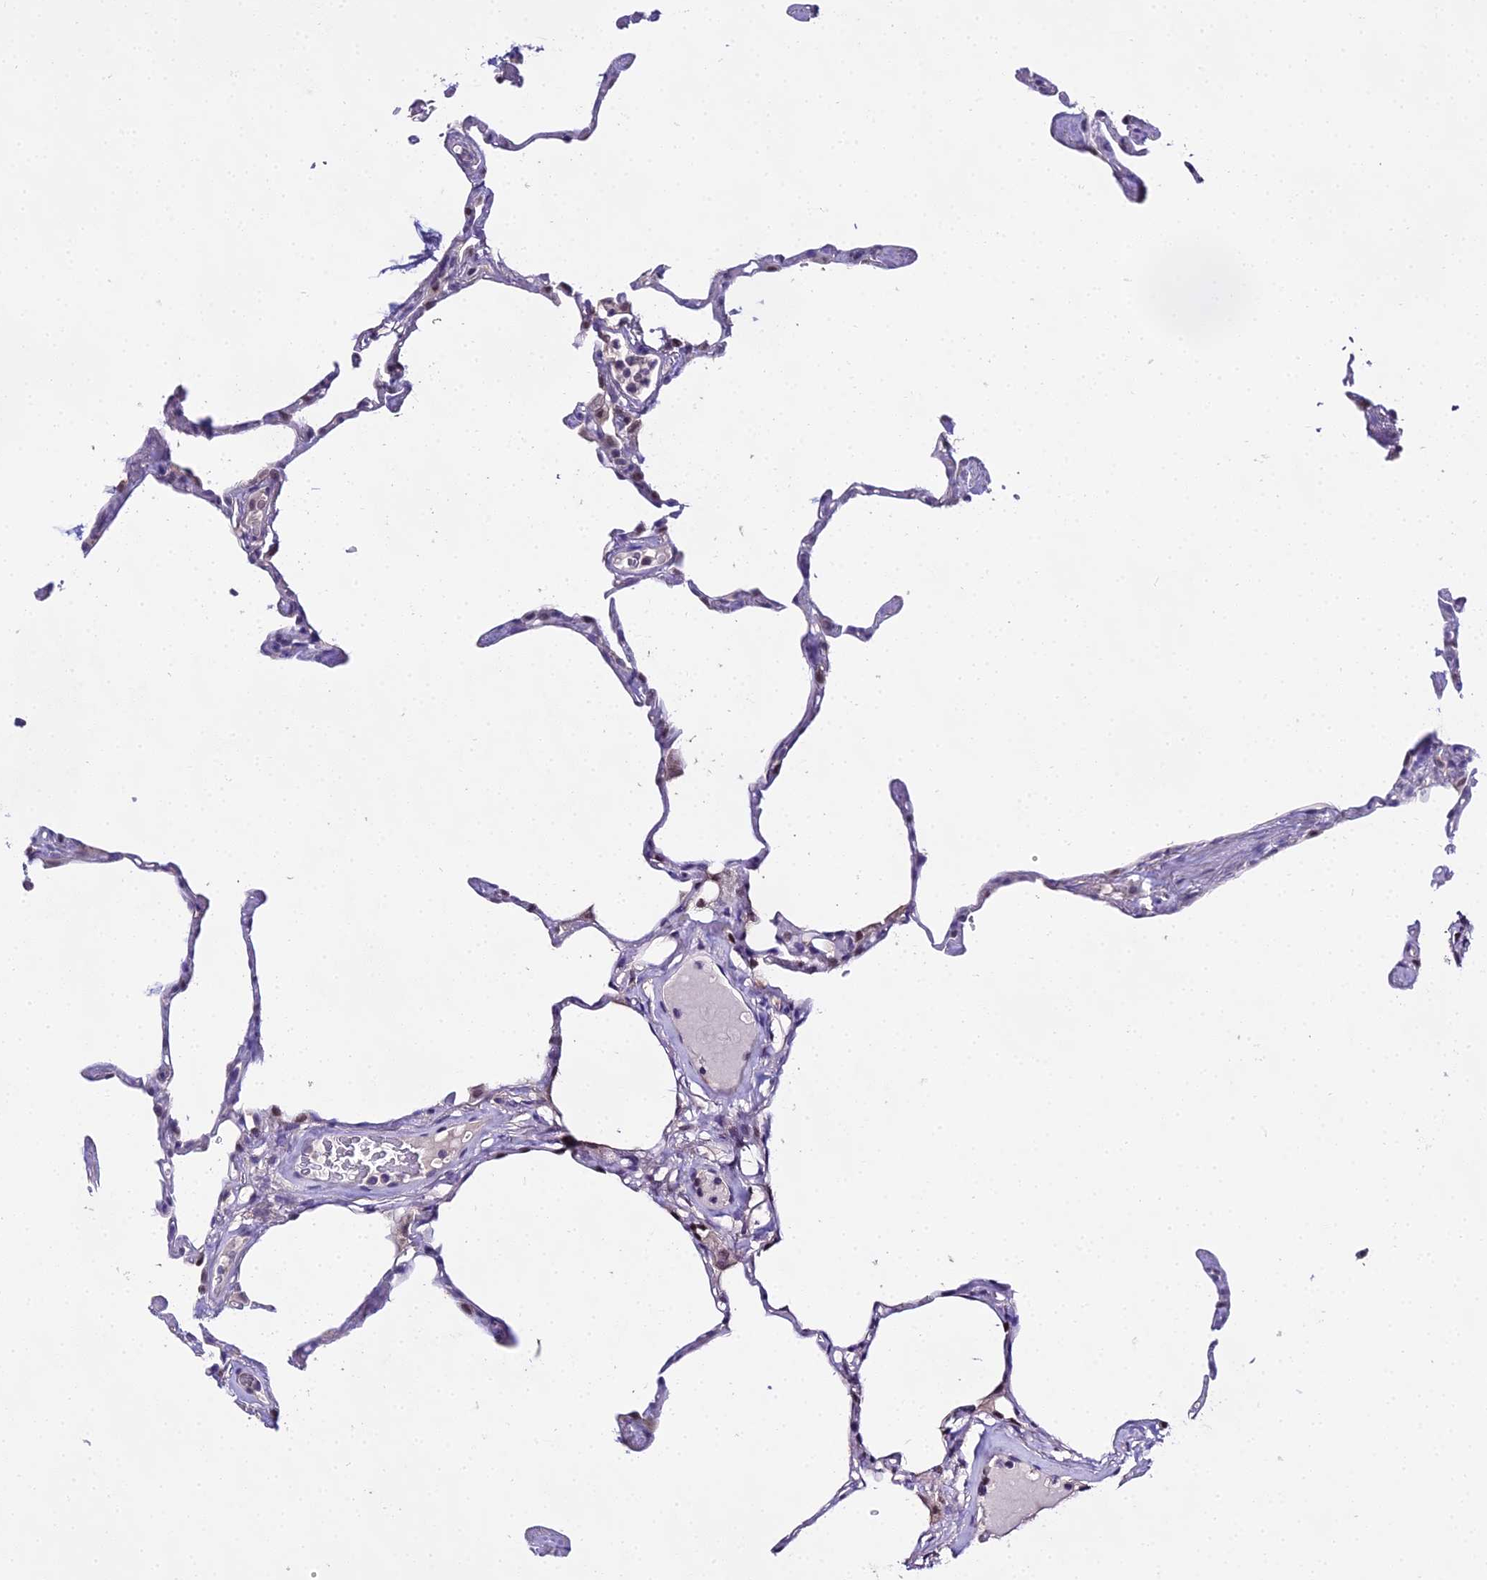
{"staining": {"intensity": "negative", "quantity": "none", "location": "none"}, "tissue": "lung", "cell_type": "Alveolar cells", "image_type": "normal", "snomed": [{"axis": "morphology", "description": "Normal tissue, NOS"}, {"axis": "topography", "description": "Lung"}], "caption": "A micrograph of human lung is negative for staining in alveolar cells. Nuclei are stained in blue.", "gene": "MAT2A", "patient": {"sex": "male", "age": 65}}